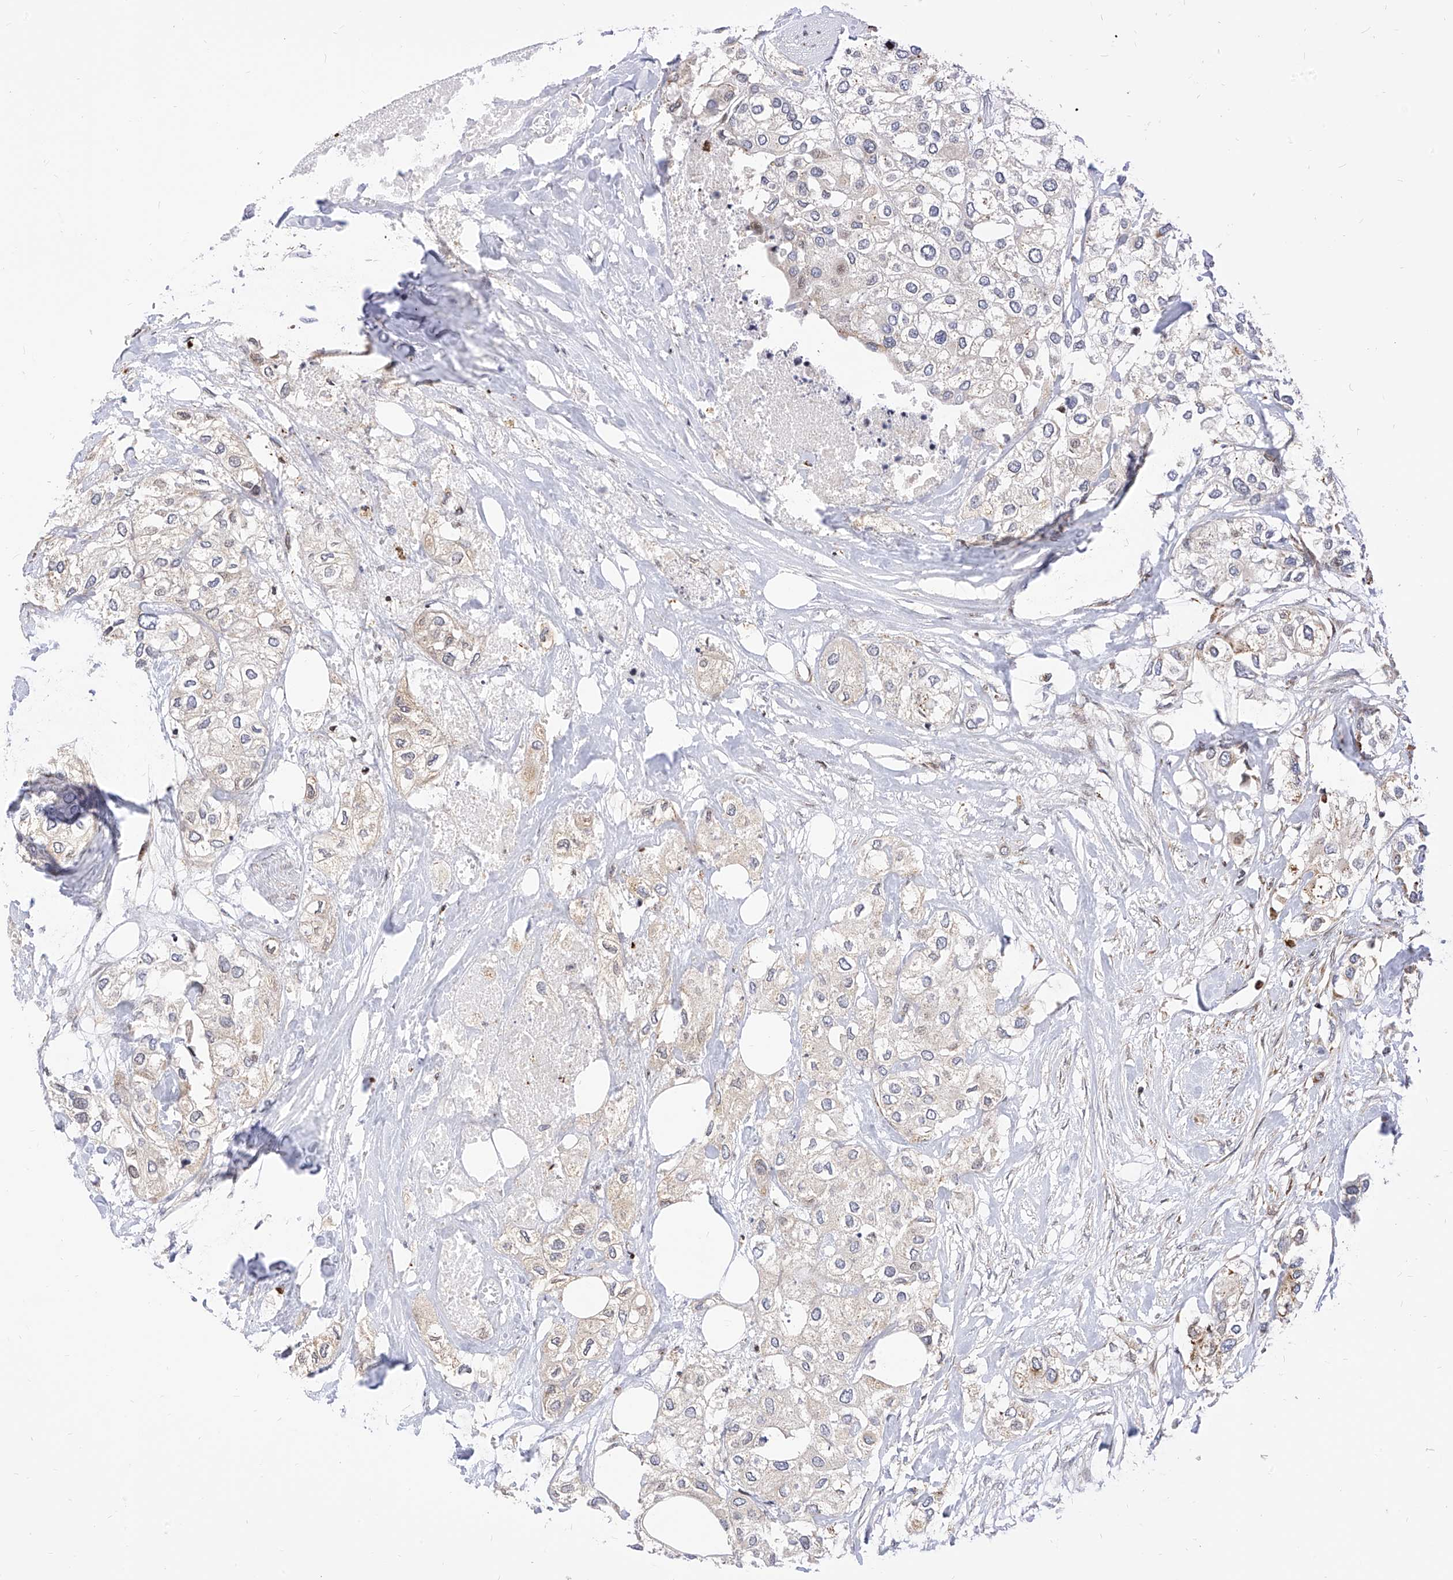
{"staining": {"intensity": "negative", "quantity": "none", "location": "none"}, "tissue": "urothelial cancer", "cell_type": "Tumor cells", "image_type": "cancer", "snomed": [{"axis": "morphology", "description": "Urothelial carcinoma, High grade"}, {"axis": "topography", "description": "Urinary bladder"}], "caption": "Tumor cells are negative for brown protein staining in high-grade urothelial carcinoma. (DAB (3,3'-diaminobenzidine) immunohistochemistry with hematoxylin counter stain).", "gene": "TTLL8", "patient": {"sex": "male", "age": 64}}